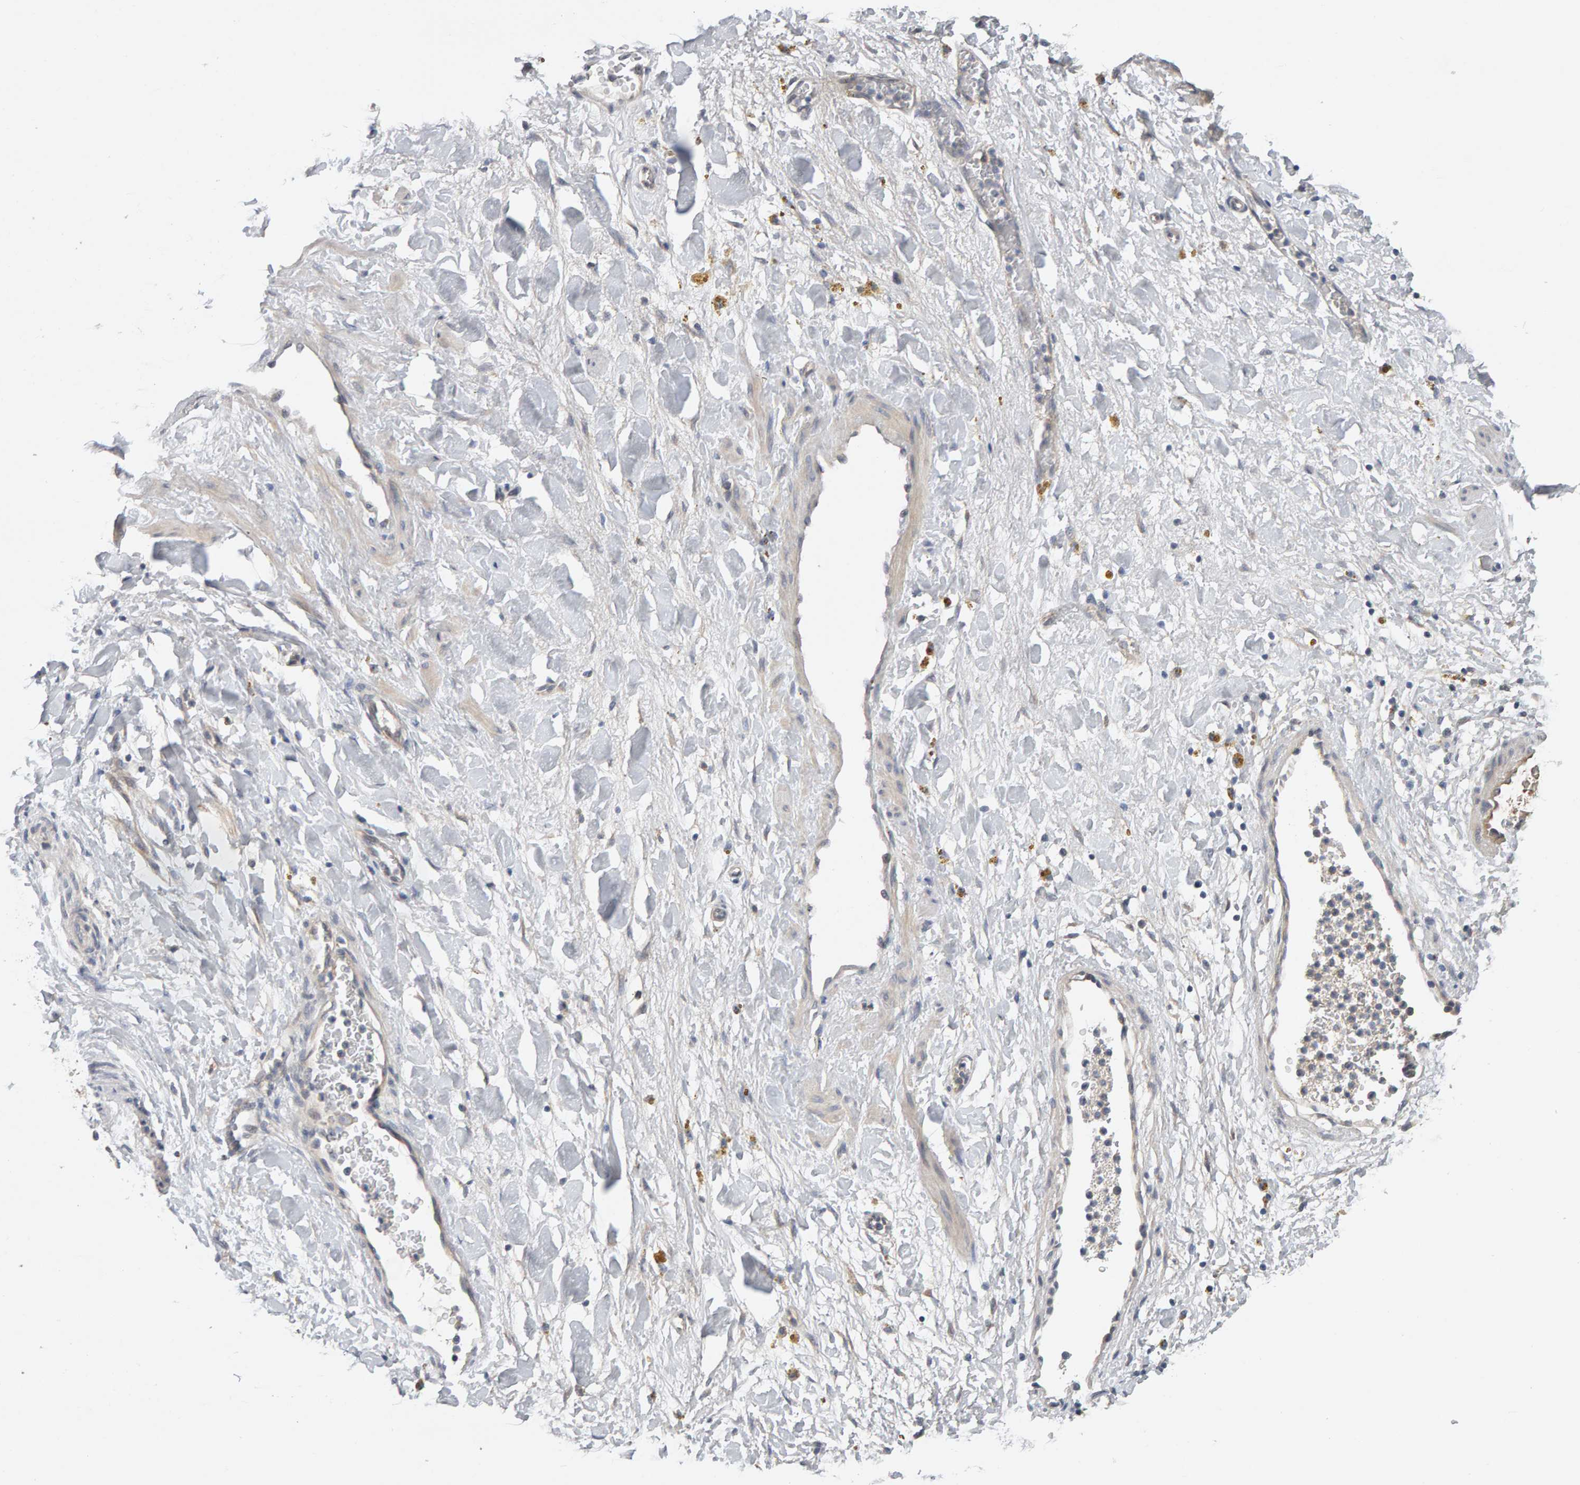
{"staining": {"intensity": "negative", "quantity": "none", "location": "none"}, "tissue": "adipose tissue", "cell_type": "Adipocytes", "image_type": "normal", "snomed": [{"axis": "morphology", "description": "Normal tissue, NOS"}, {"axis": "topography", "description": "Kidney"}, {"axis": "topography", "description": "Peripheral nerve tissue"}], "caption": "This is an IHC histopathology image of benign adipose tissue. There is no expression in adipocytes.", "gene": "GFUS", "patient": {"sex": "male", "age": 7}}